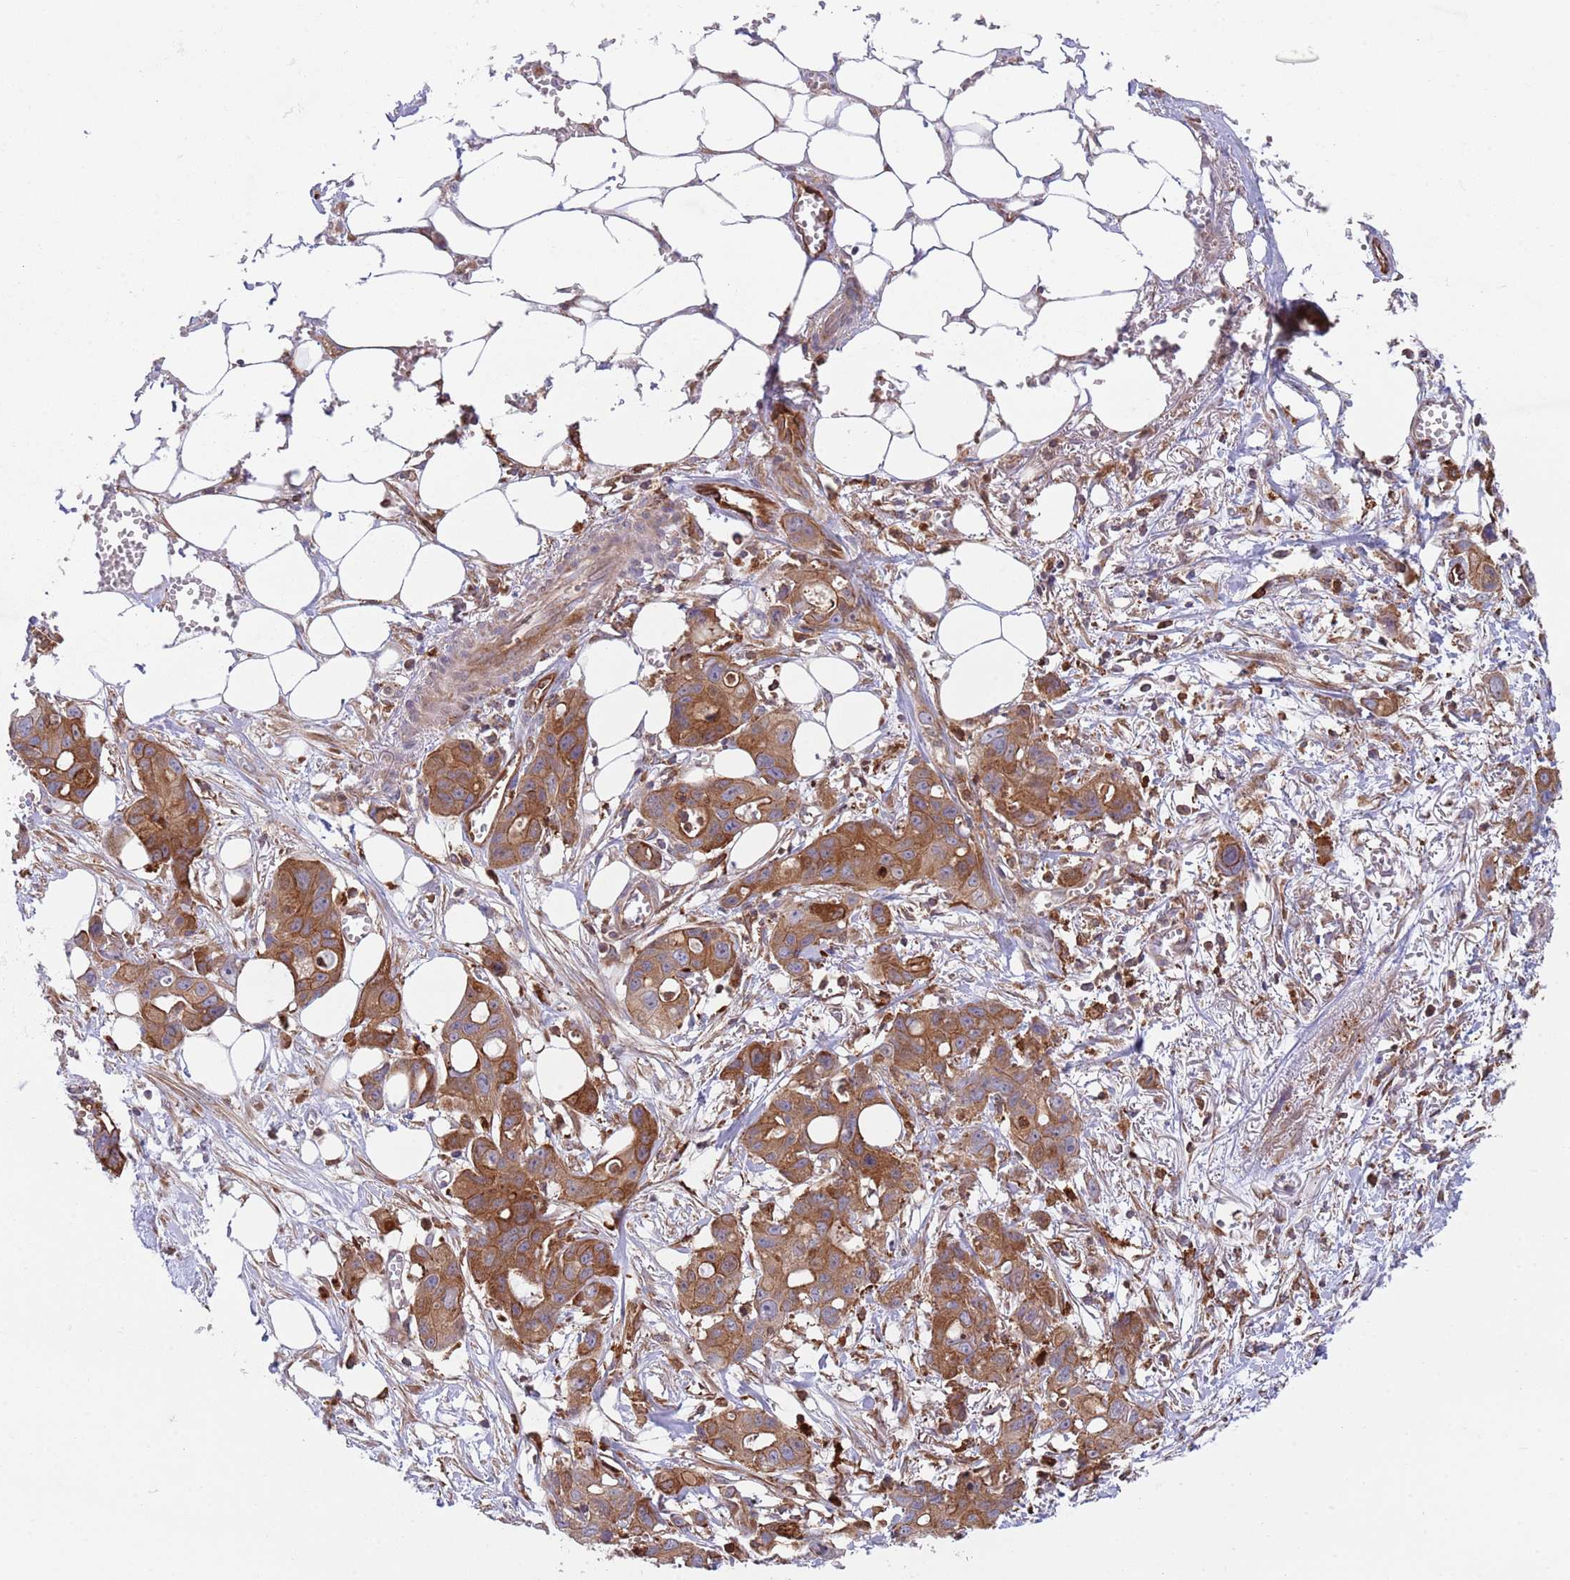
{"staining": {"intensity": "moderate", "quantity": ">75%", "location": "cytoplasmic/membranous"}, "tissue": "ovarian cancer", "cell_type": "Tumor cells", "image_type": "cancer", "snomed": [{"axis": "morphology", "description": "Cystadenocarcinoma, mucinous, NOS"}, {"axis": "topography", "description": "Ovary"}], "caption": "A histopathology image of human ovarian cancer stained for a protein displays moderate cytoplasmic/membranous brown staining in tumor cells.", "gene": "ZMYM5", "patient": {"sex": "female", "age": 70}}